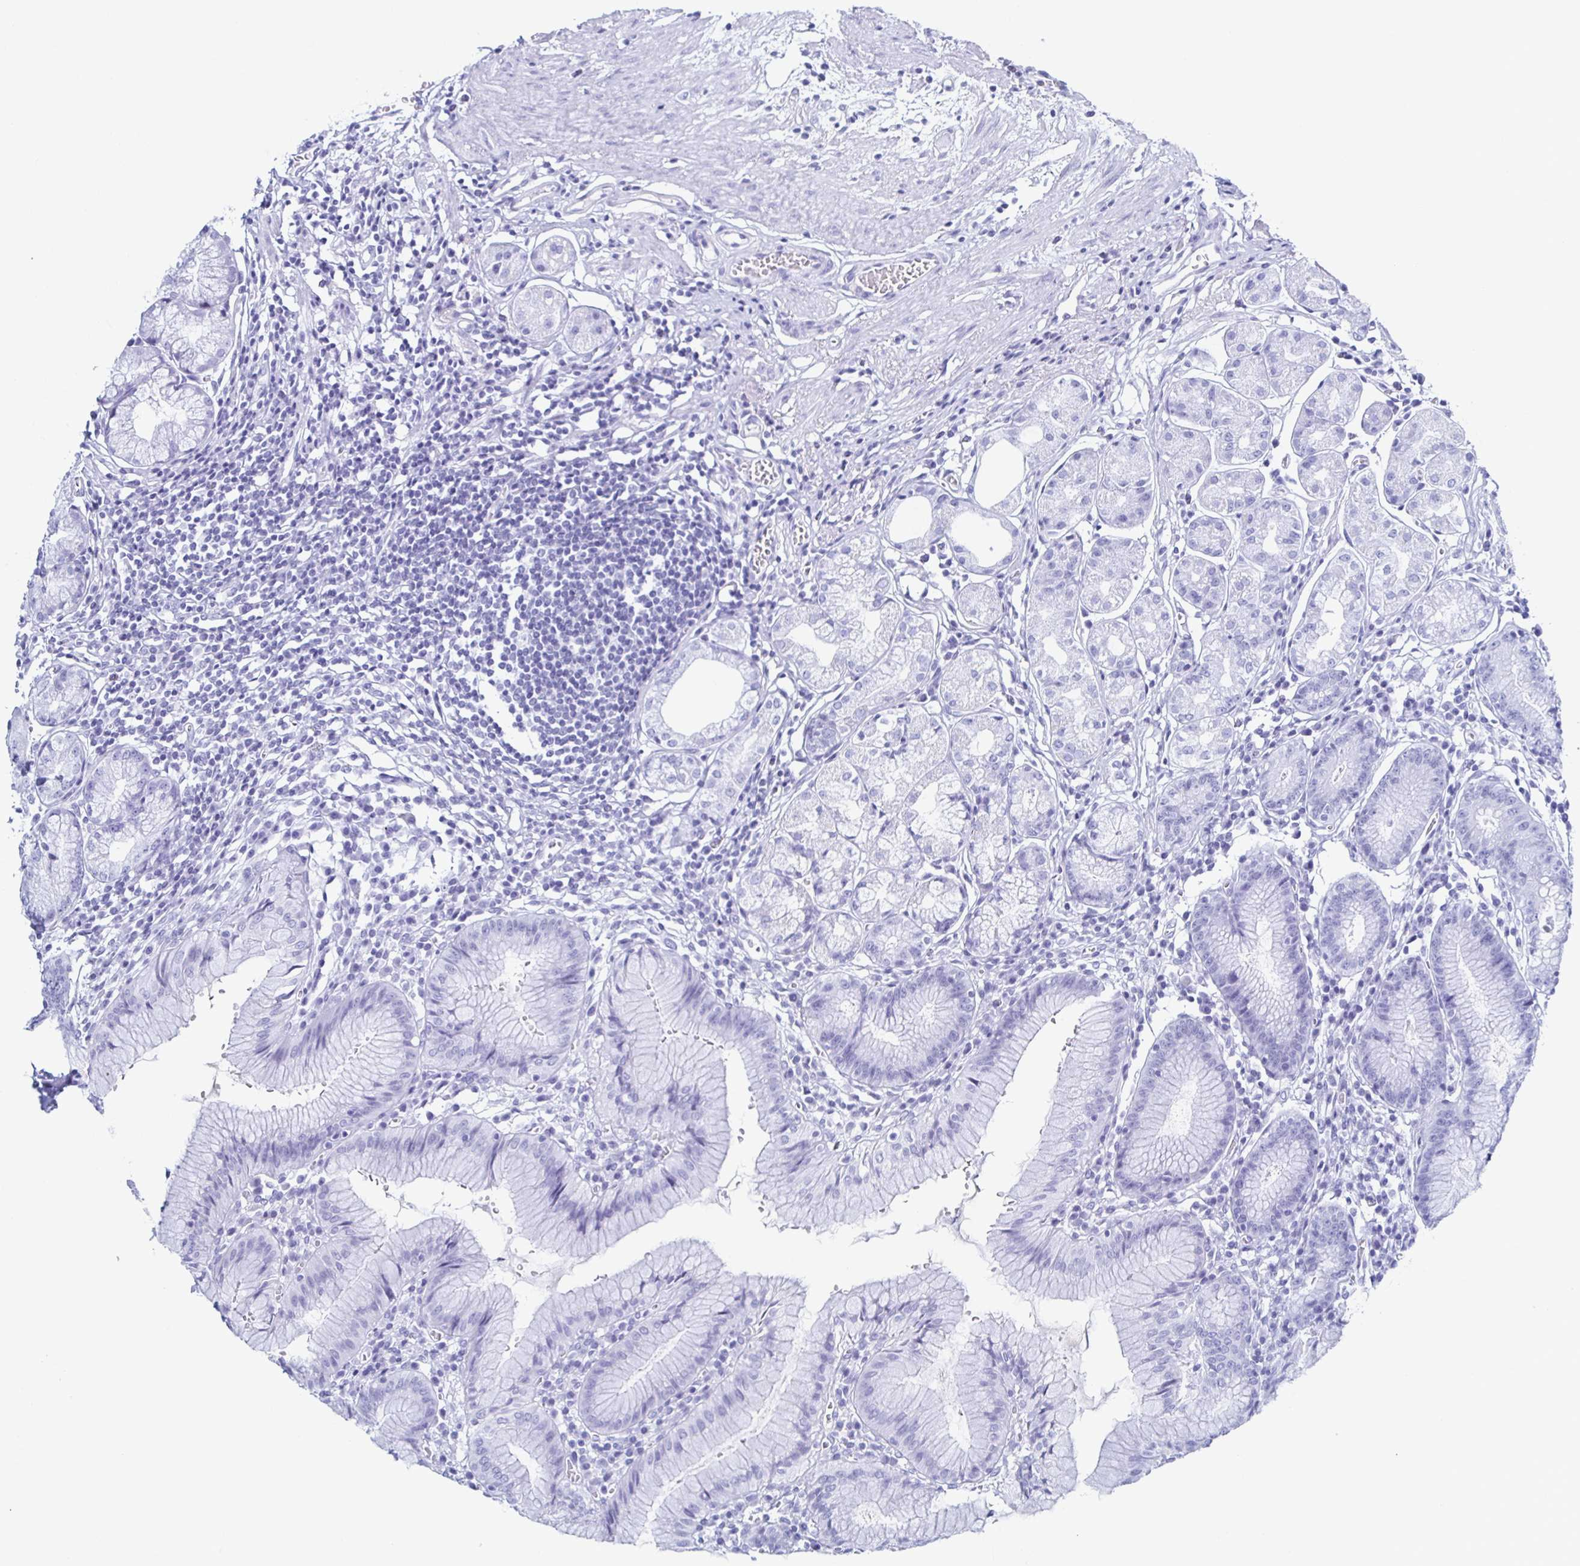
{"staining": {"intensity": "negative", "quantity": "none", "location": "none"}, "tissue": "stomach", "cell_type": "Glandular cells", "image_type": "normal", "snomed": [{"axis": "morphology", "description": "Normal tissue, NOS"}, {"axis": "topography", "description": "Stomach"}], "caption": "Human stomach stained for a protein using IHC displays no expression in glandular cells.", "gene": "ACSBG2", "patient": {"sex": "male", "age": 55}}